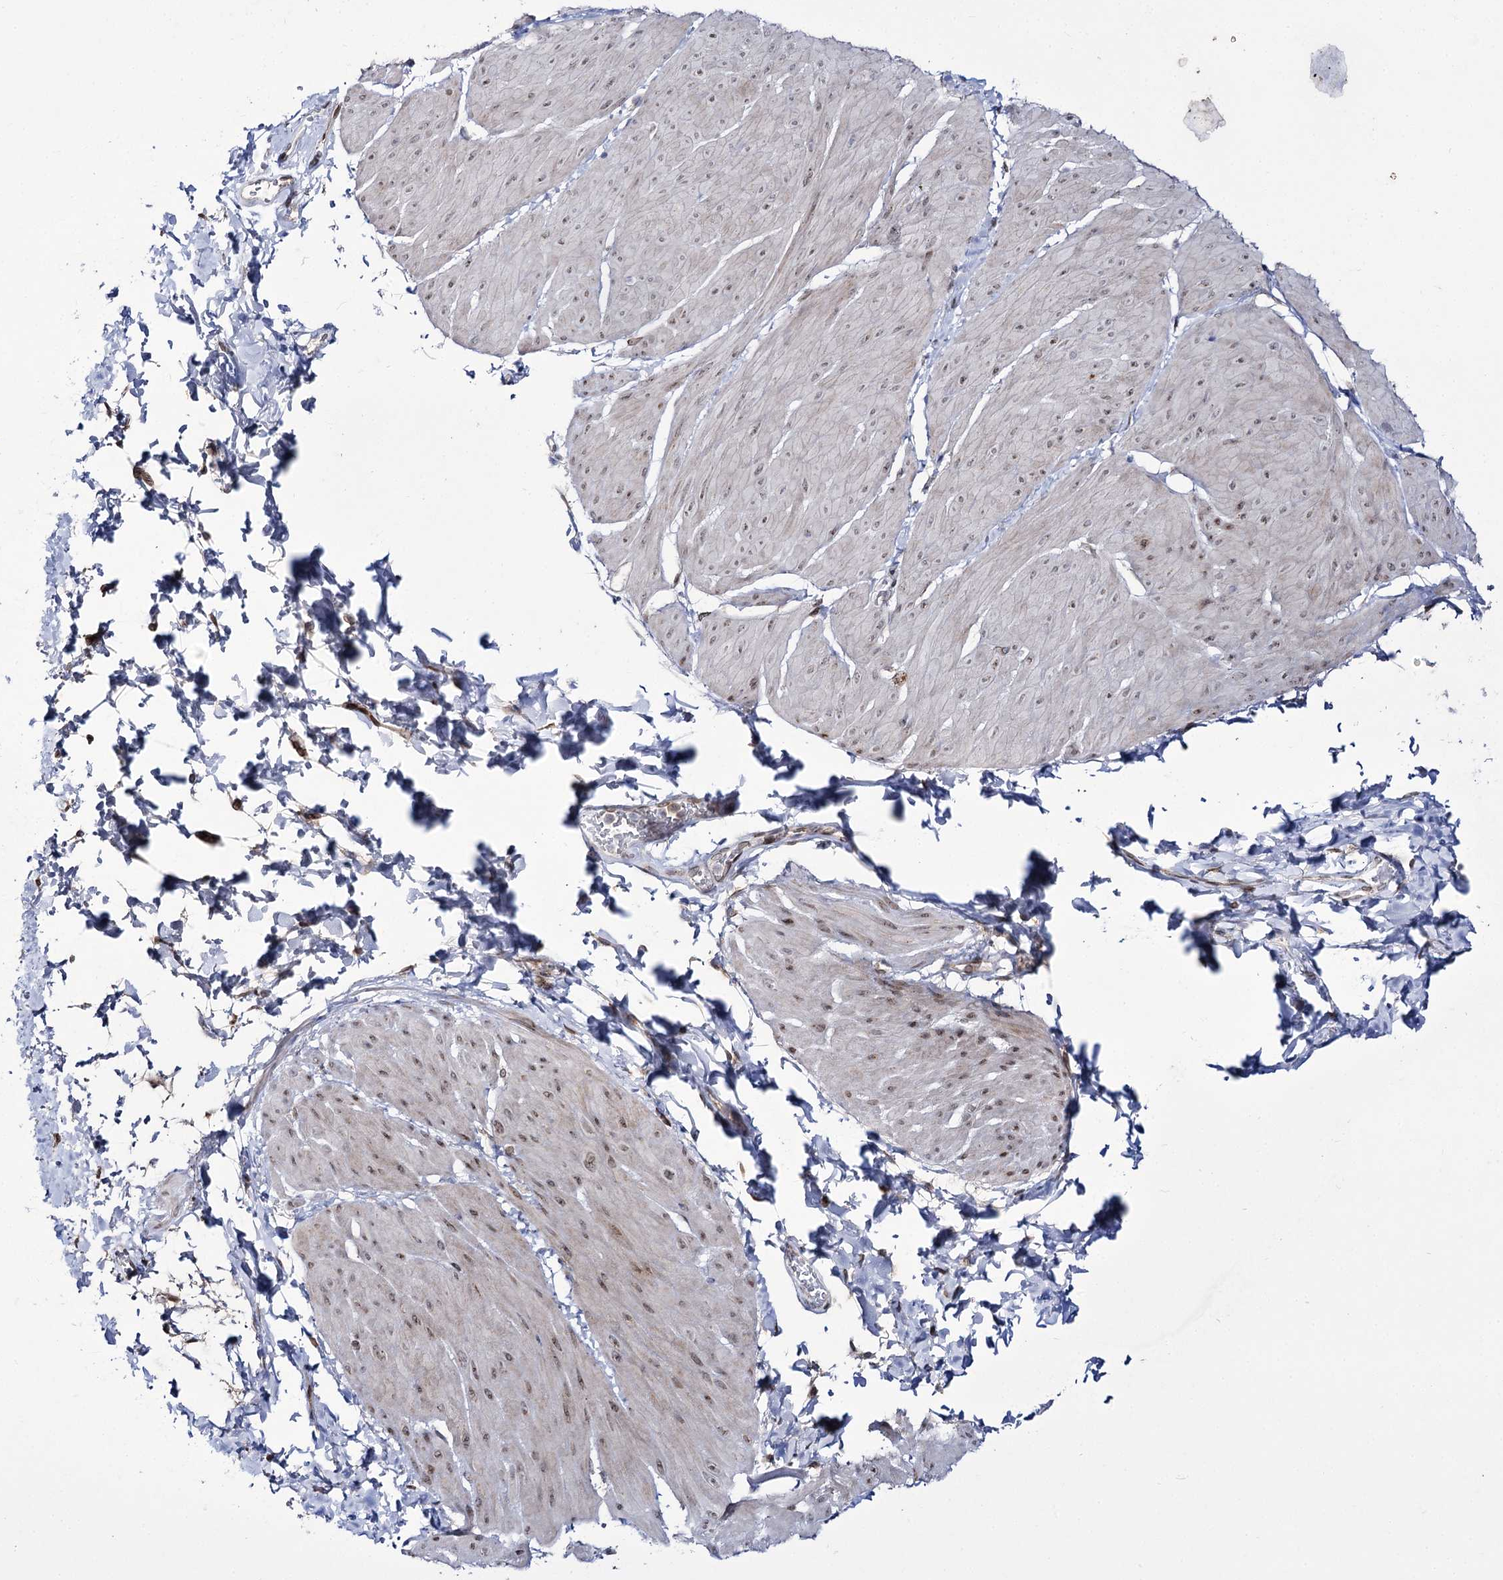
{"staining": {"intensity": "moderate", "quantity": "<25%", "location": "cytoplasmic/membranous,nuclear"}, "tissue": "smooth muscle", "cell_type": "Smooth muscle cells", "image_type": "normal", "snomed": [{"axis": "morphology", "description": "Urothelial carcinoma, High grade"}, {"axis": "topography", "description": "Urinary bladder"}], "caption": "Human smooth muscle stained for a protein (brown) reveals moderate cytoplasmic/membranous,nuclear positive expression in about <25% of smooth muscle cells.", "gene": "C11orf80", "patient": {"sex": "male", "age": 46}}